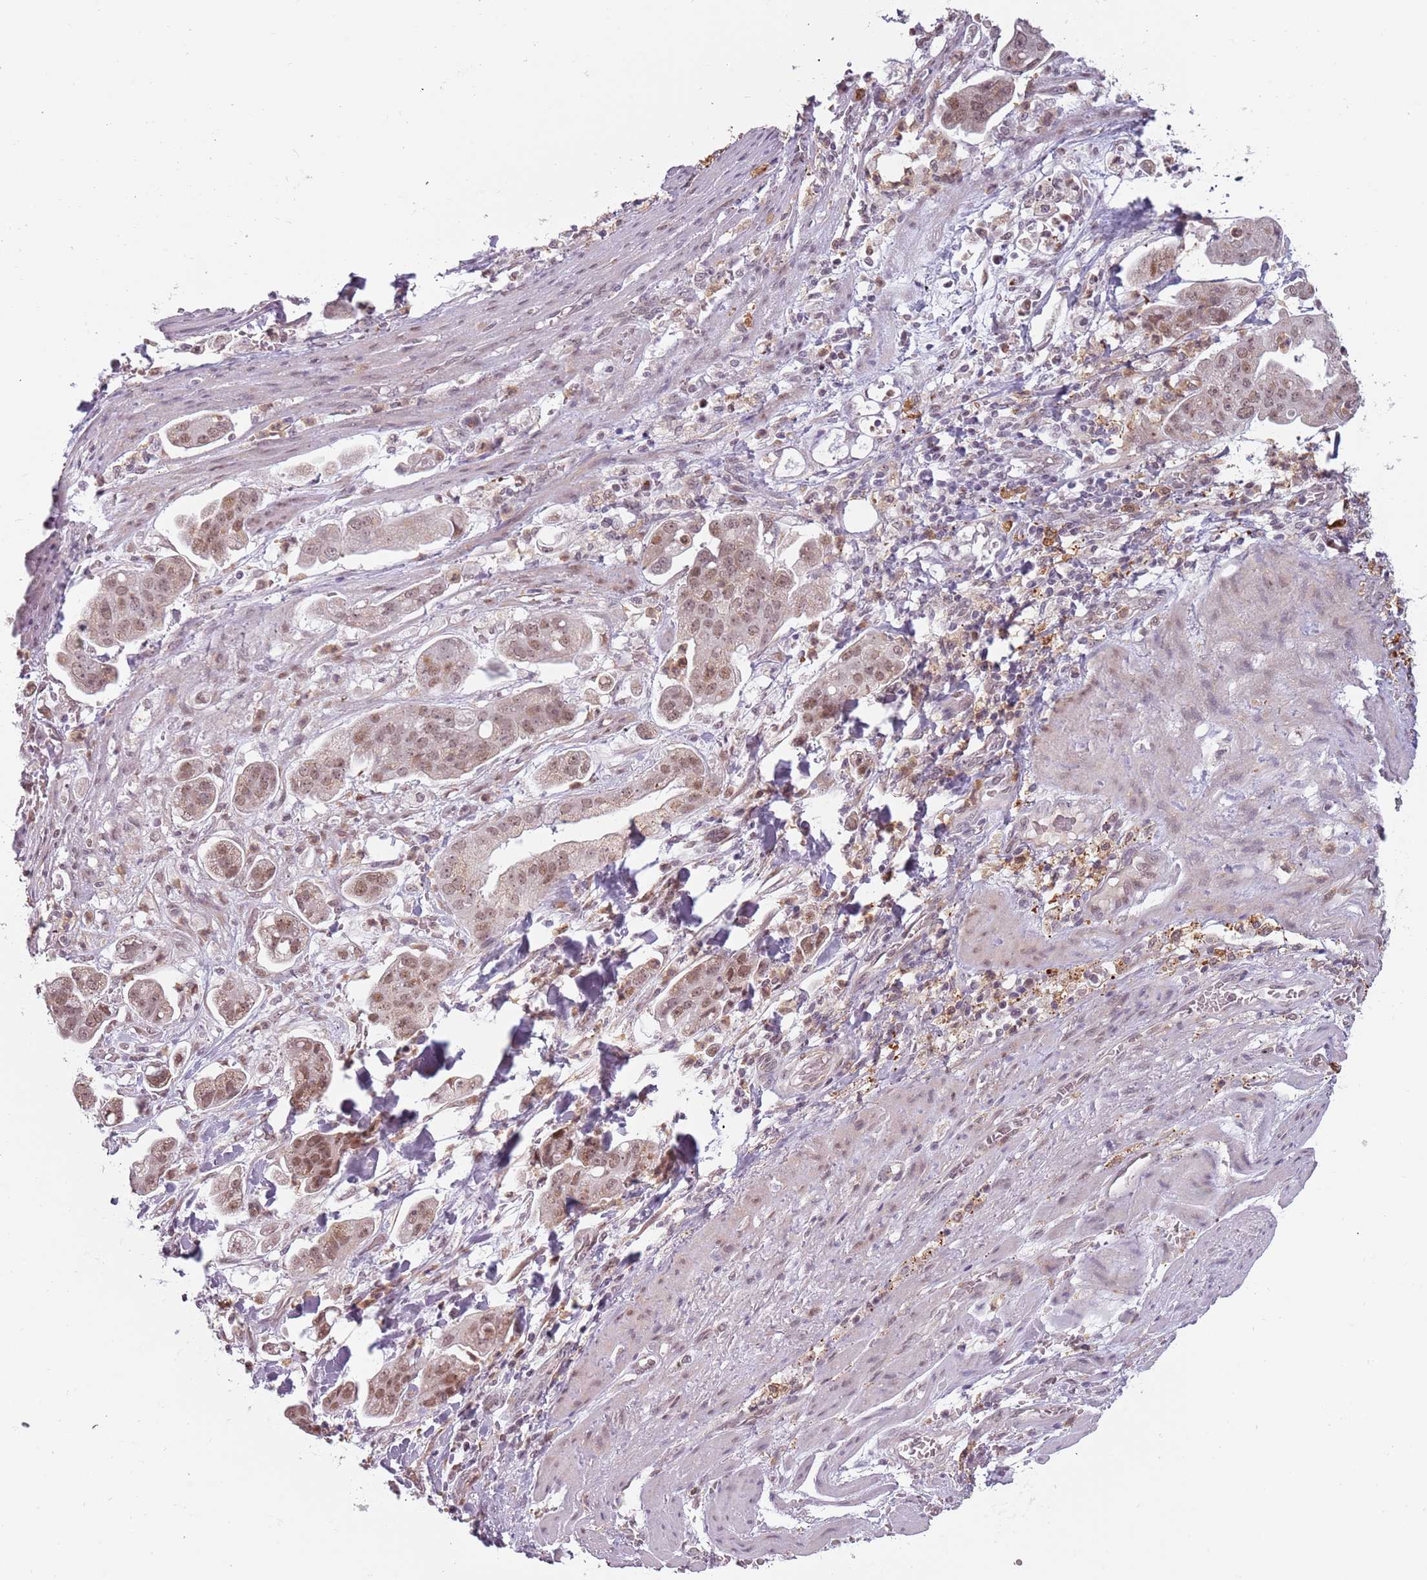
{"staining": {"intensity": "moderate", "quantity": ">75%", "location": "nuclear"}, "tissue": "stomach cancer", "cell_type": "Tumor cells", "image_type": "cancer", "snomed": [{"axis": "morphology", "description": "Adenocarcinoma, NOS"}, {"axis": "topography", "description": "Stomach"}], "caption": "A high-resolution histopathology image shows immunohistochemistry (IHC) staining of adenocarcinoma (stomach), which exhibits moderate nuclear staining in approximately >75% of tumor cells.", "gene": "REXO4", "patient": {"sex": "male", "age": 62}}